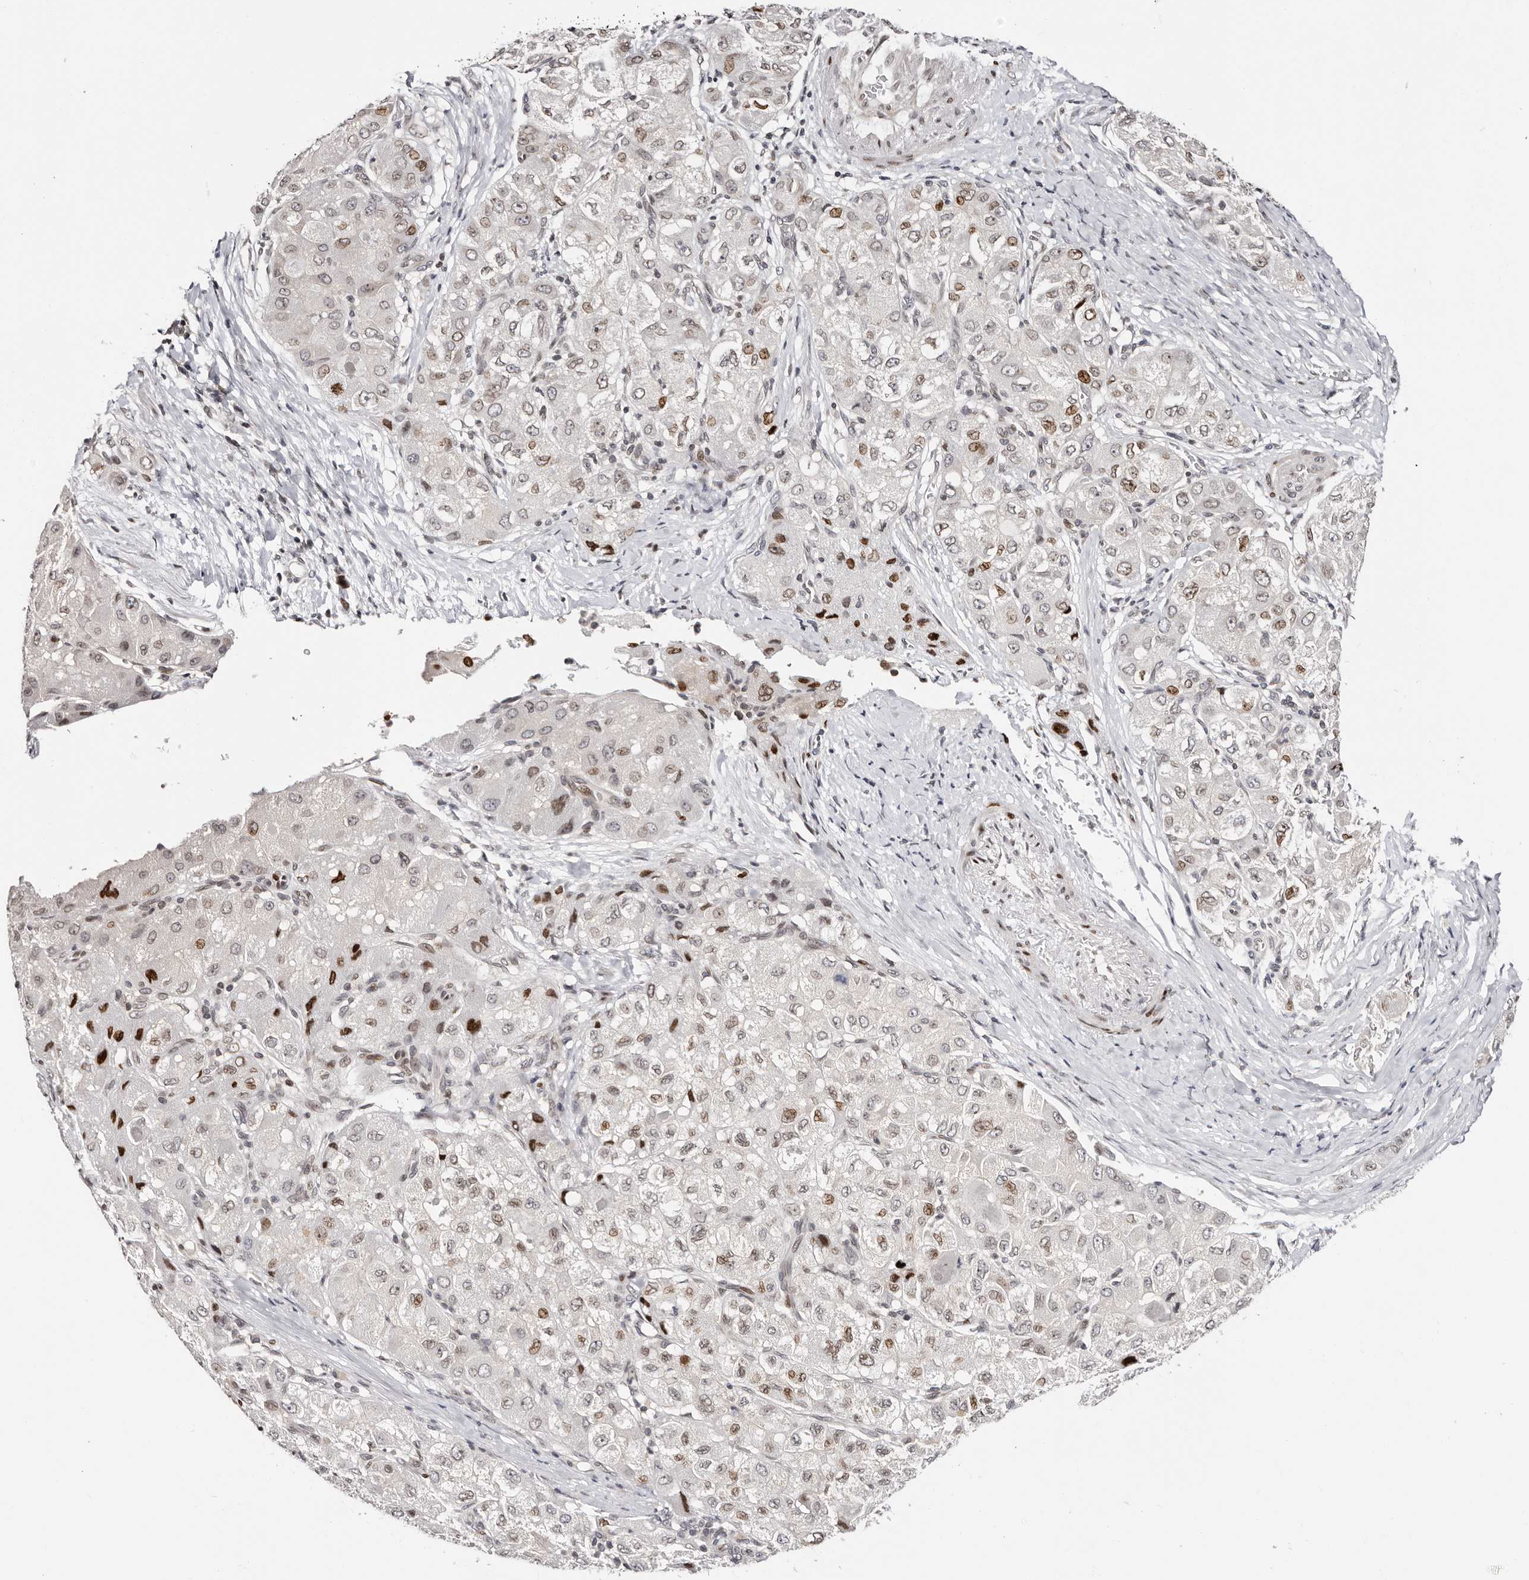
{"staining": {"intensity": "moderate", "quantity": "25%-75%", "location": "nuclear"}, "tissue": "liver cancer", "cell_type": "Tumor cells", "image_type": "cancer", "snomed": [{"axis": "morphology", "description": "Carcinoma, Hepatocellular, NOS"}, {"axis": "topography", "description": "Liver"}], "caption": "Protein expression by immunohistochemistry (IHC) shows moderate nuclear staining in approximately 25%-75% of tumor cells in hepatocellular carcinoma (liver).", "gene": "NUP153", "patient": {"sex": "male", "age": 80}}